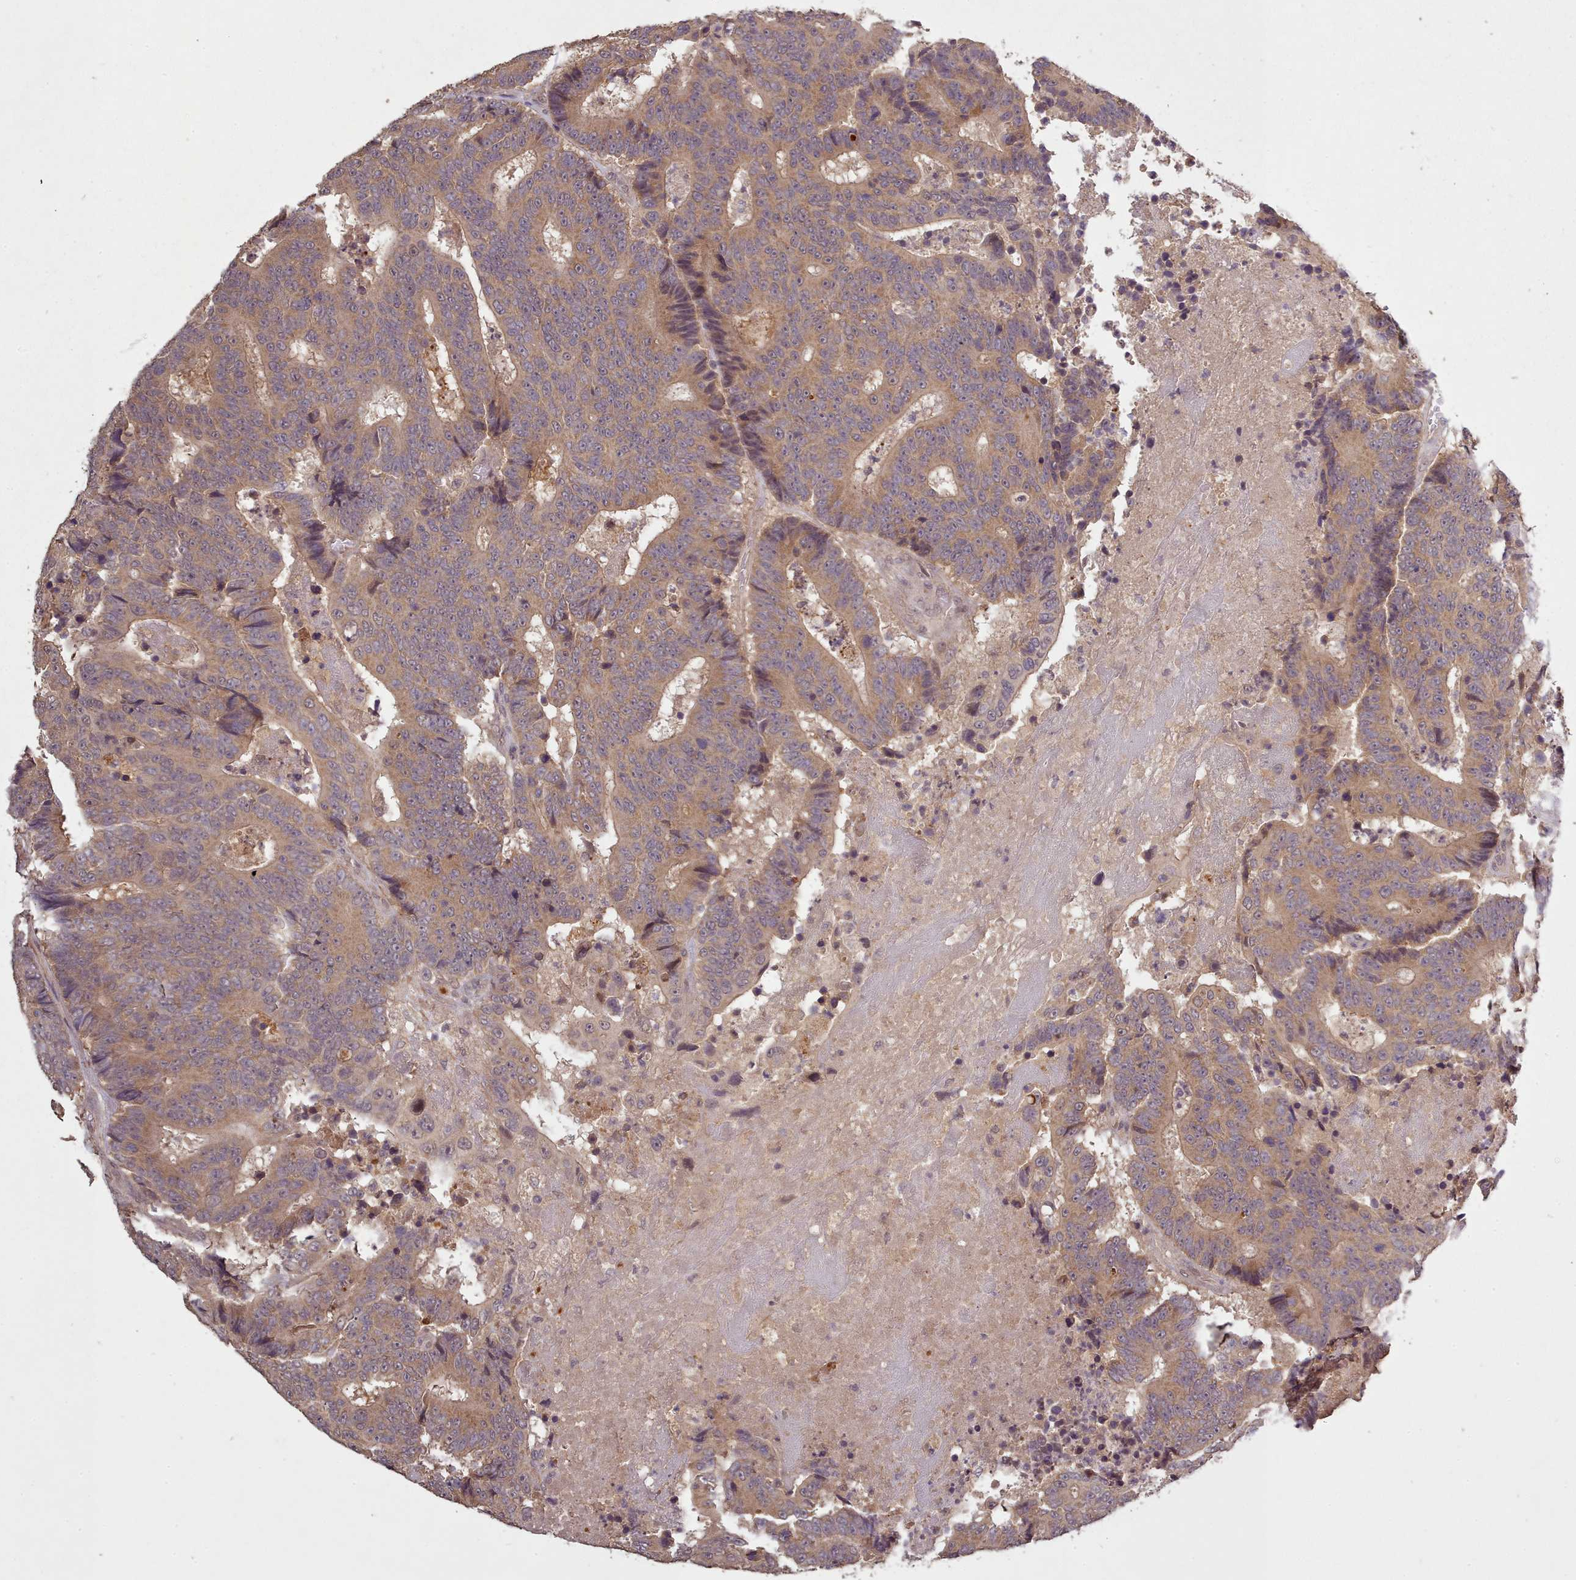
{"staining": {"intensity": "moderate", "quantity": ">75%", "location": "cytoplasmic/membranous"}, "tissue": "colorectal cancer", "cell_type": "Tumor cells", "image_type": "cancer", "snomed": [{"axis": "morphology", "description": "Adenocarcinoma, NOS"}, {"axis": "topography", "description": "Colon"}], "caption": "Colorectal adenocarcinoma was stained to show a protein in brown. There is medium levels of moderate cytoplasmic/membranous staining in approximately >75% of tumor cells.", "gene": "CDC6", "patient": {"sex": "male", "age": 83}}